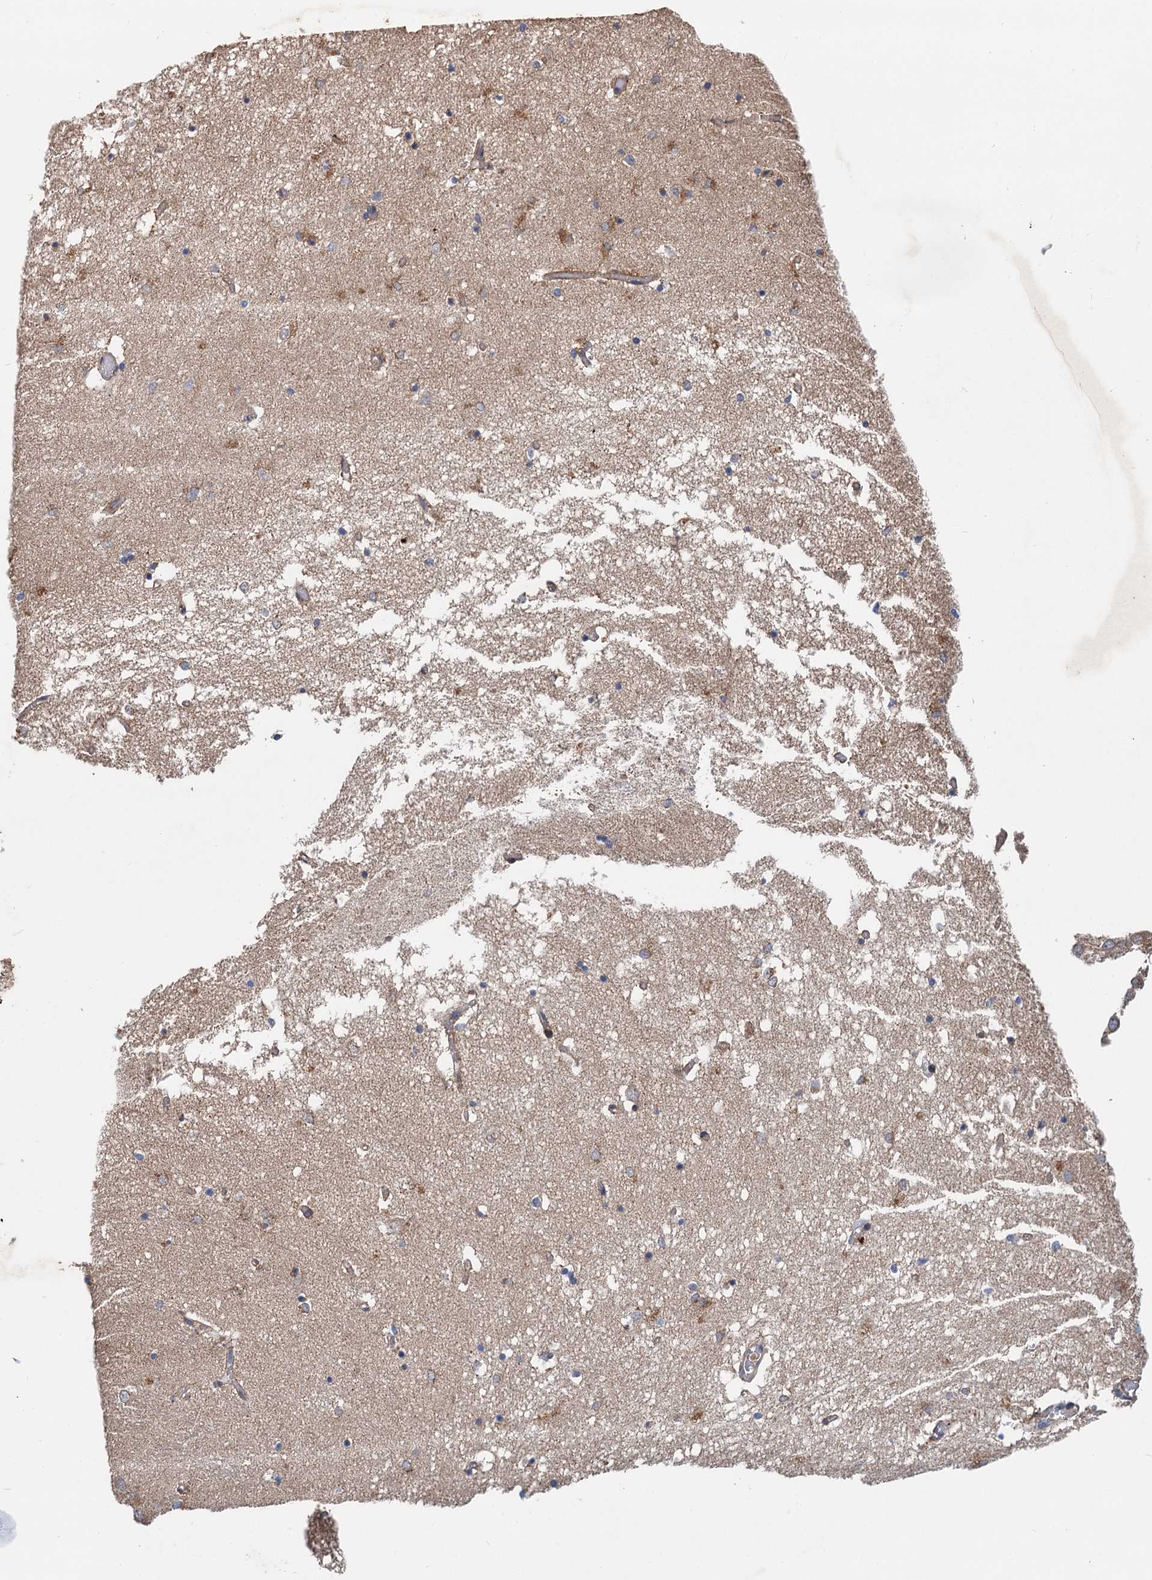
{"staining": {"intensity": "moderate", "quantity": "<25%", "location": "cytoplasmic/membranous"}, "tissue": "hippocampus", "cell_type": "Glial cells", "image_type": "normal", "snomed": [{"axis": "morphology", "description": "Normal tissue, NOS"}, {"axis": "topography", "description": "Hippocampus"}], "caption": "Hippocampus stained with a brown dye reveals moderate cytoplasmic/membranous positive staining in about <25% of glial cells.", "gene": "NLRP10", "patient": {"sex": "male", "age": 70}}